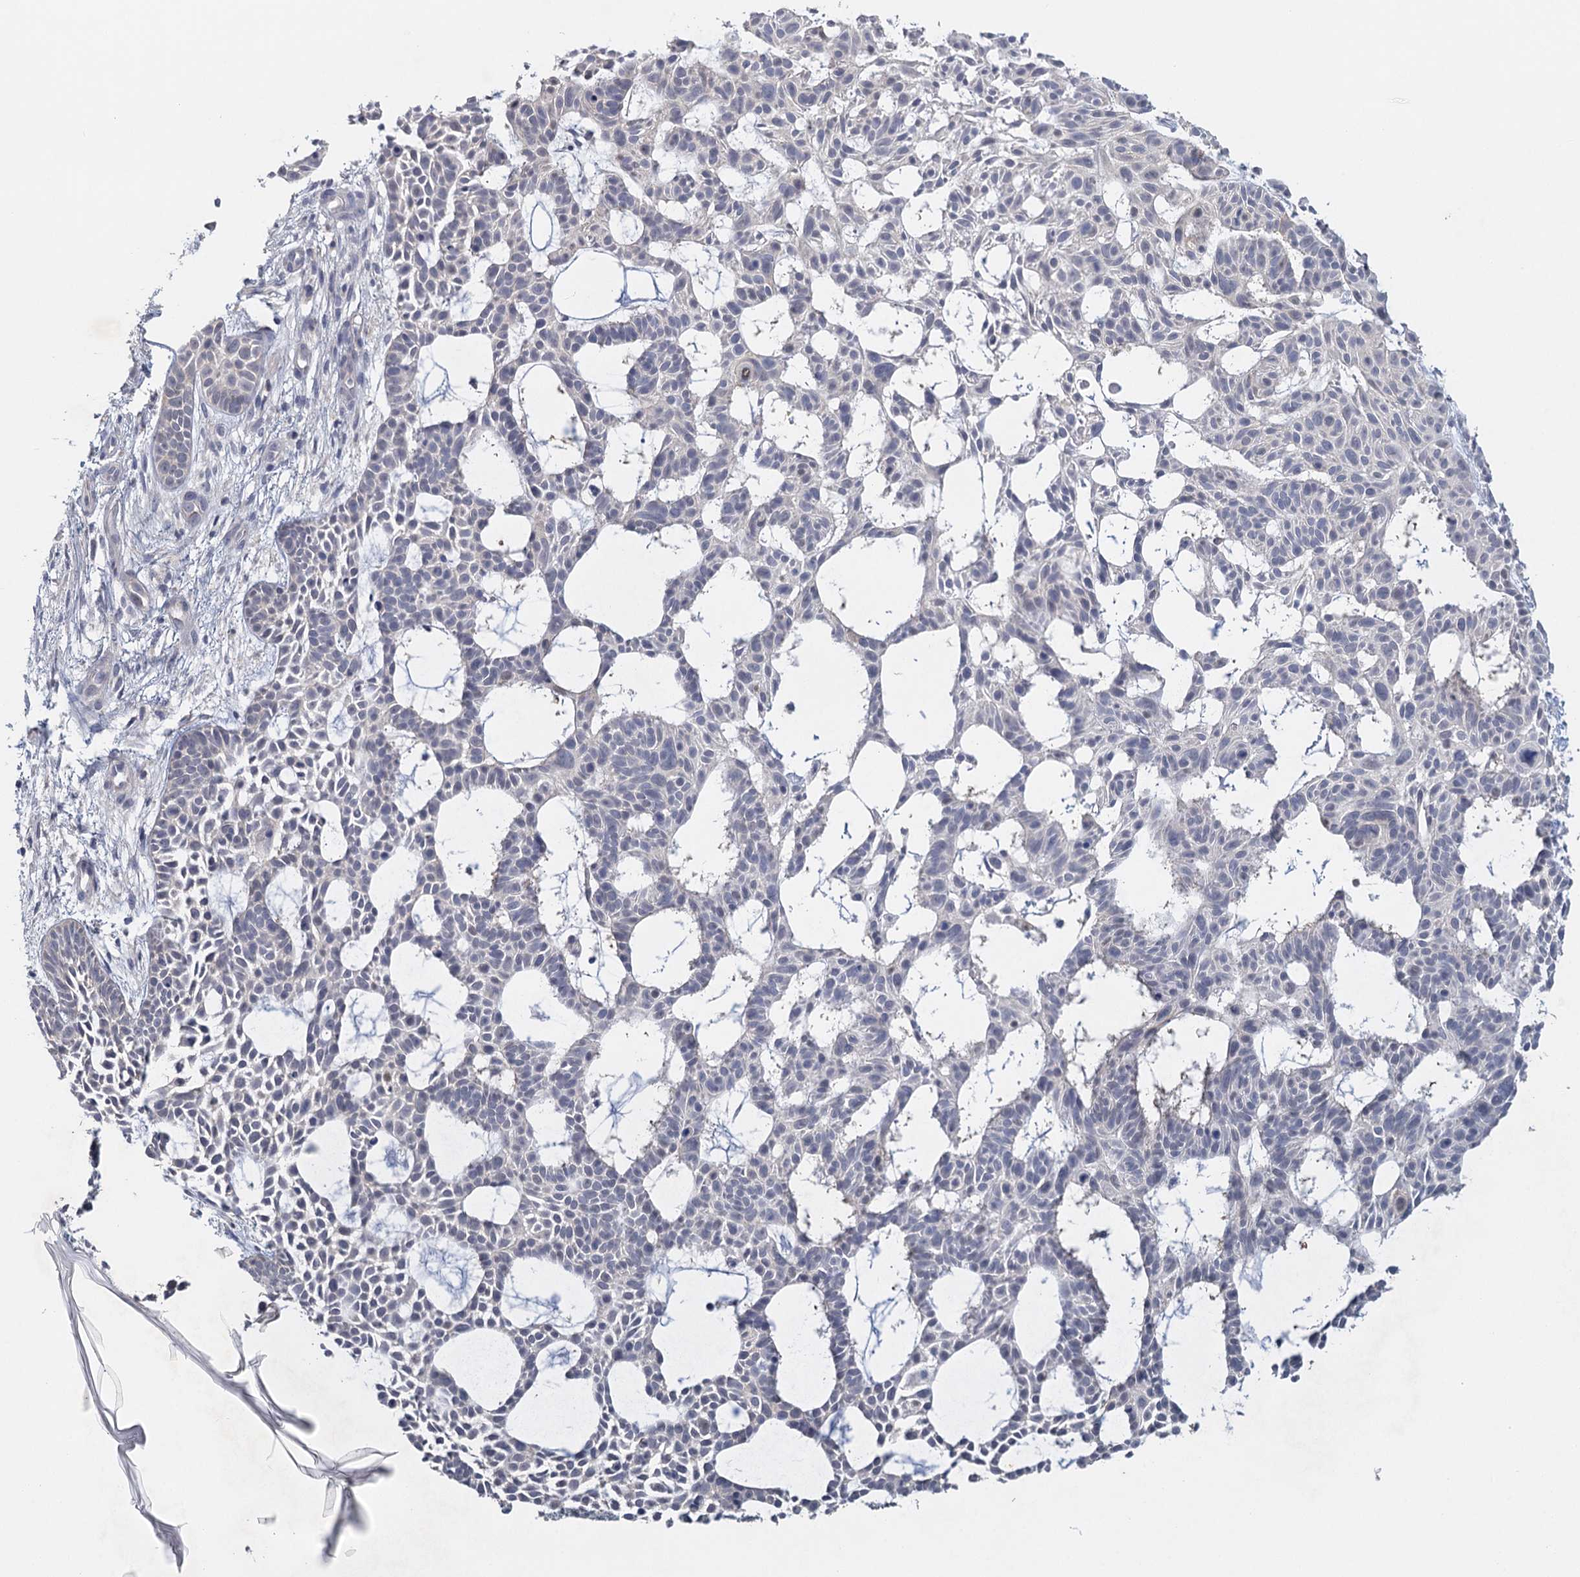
{"staining": {"intensity": "negative", "quantity": "none", "location": "none"}, "tissue": "skin cancer", "cell_type": "Tumor cells", "image_type": "cancer", "snomed": [{"axis": "morphology", "description": "Basal cell carcinoma"}, {"axis": "topography", "description": "Skin"}], "caption": "An IHC micrograph of skin basal cell carcinoma is shown. There is no staining in tumor cells of skin basal cell carcinoma. Nuclei are stained in blue.", "gene": "MYO7B", "patient": {"sex": "male", "age": 89}}